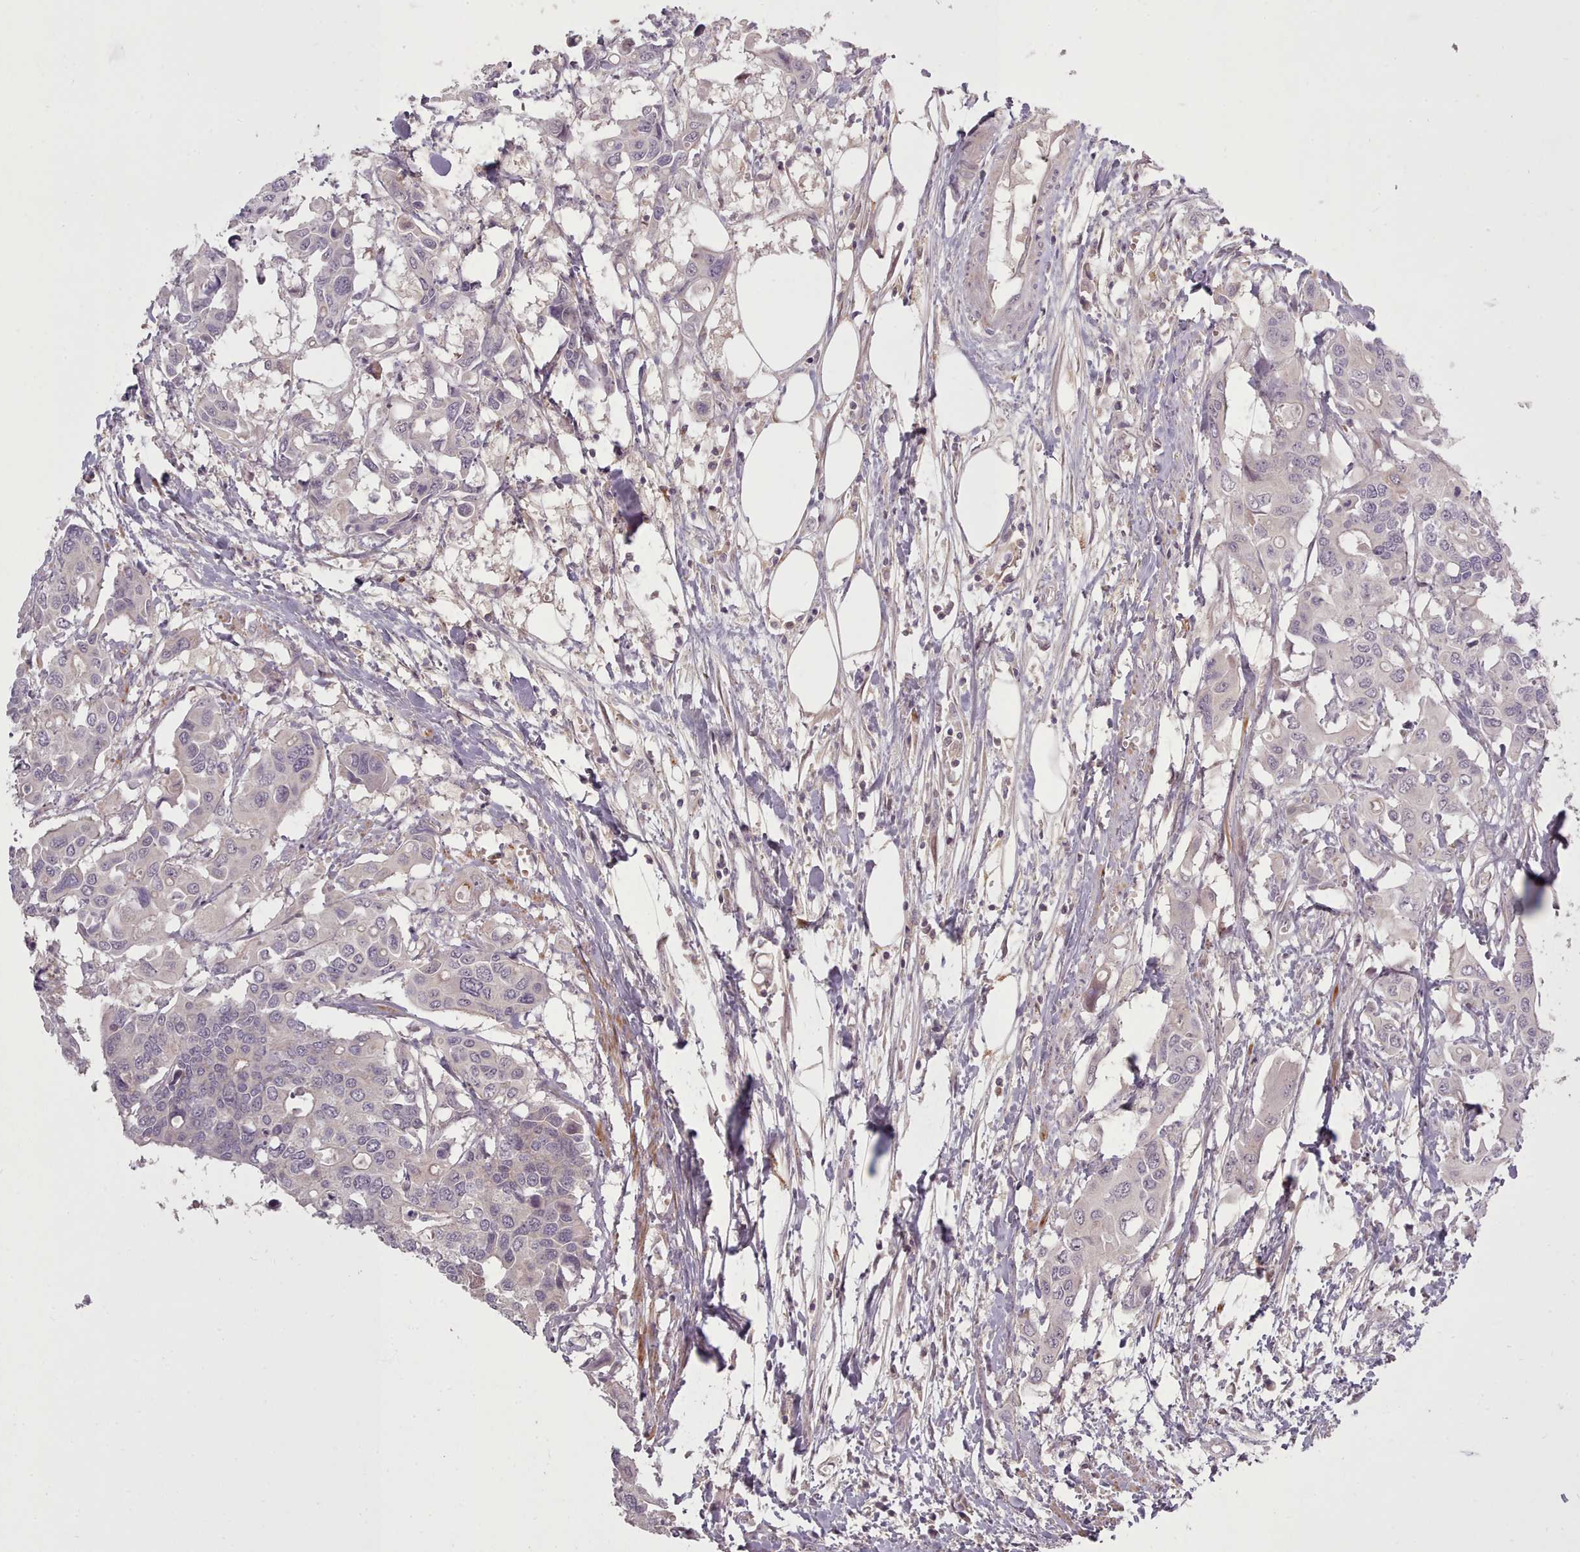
{"staining": {"intensity": "negative", "quantity": "none", "location": "none"}, "tissue": "colorectal cancer", "cell_type": "Tumor cells", "image_type": "cancer", "snomed": [{"axis": "morphology", "description": "Adenocarcinoma, NOS"}, {"axis": "topography", "description": "Colon"}], "caption": "Human colorectal adenocarcinoma stained for a protein using immunohistochemistry (IHC) exhibits no staining in tumor cells.", "gene": "LEFTY2", "patient": {"sex": "male", "age": 77}}